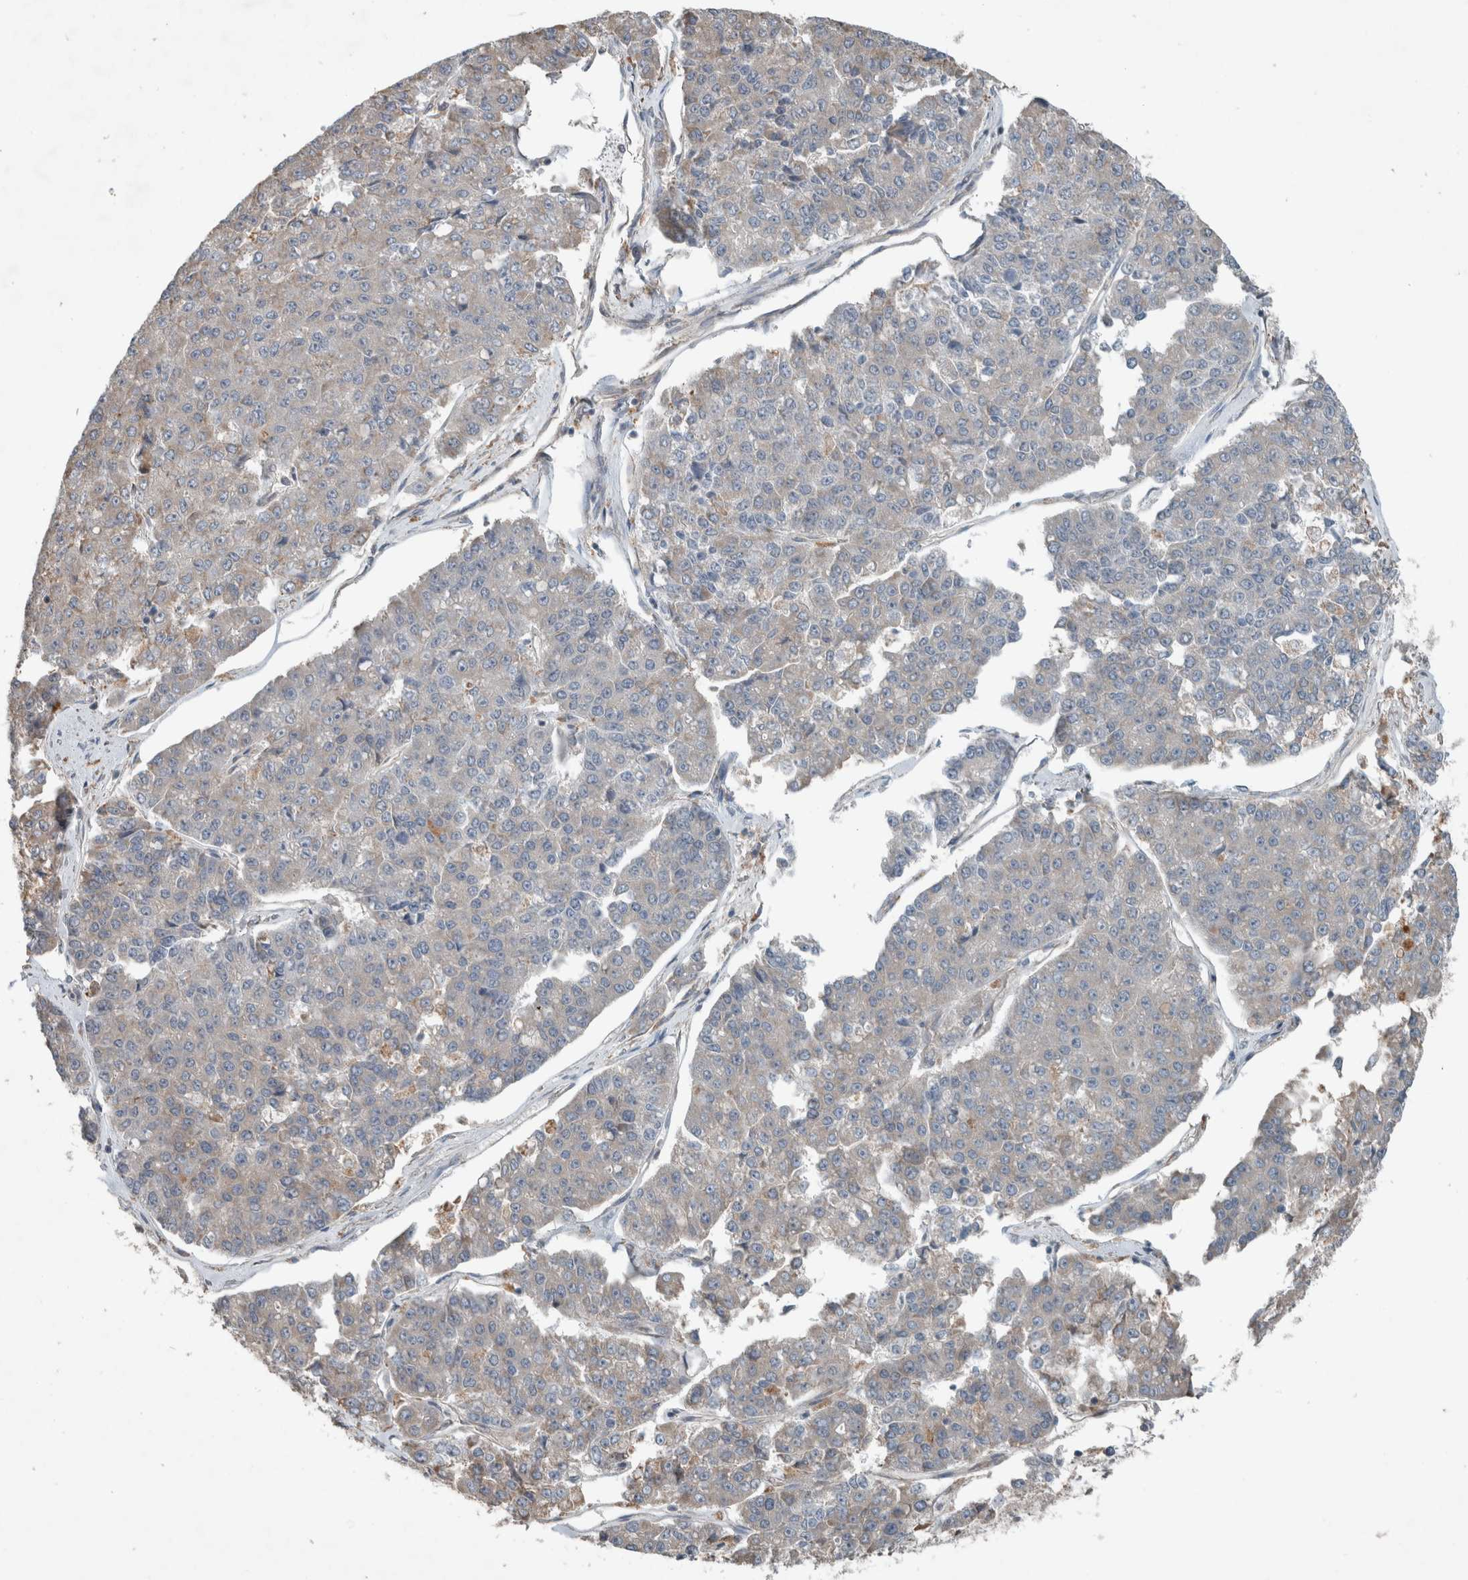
{"staining": {"intensity": "weak", "quantity": "<25%", "location": "cytoplasmic/membranous"}, "tissue": "pancreatic cancer", "cell_type": "Tumor cells", "image_type": "cancer", "snomed": [{"axis": "morphology", "description": "Adenocarcinoma, NOS"}, {"axis": "topography", "description": "Pancreas"}], "caption": "The photomicrograph exhibits no staining of tumor cells in pancreatic cancer (adenocarcinoma).", "gene": "JADE2", "patient": {"sex": "male", "age": 50}}